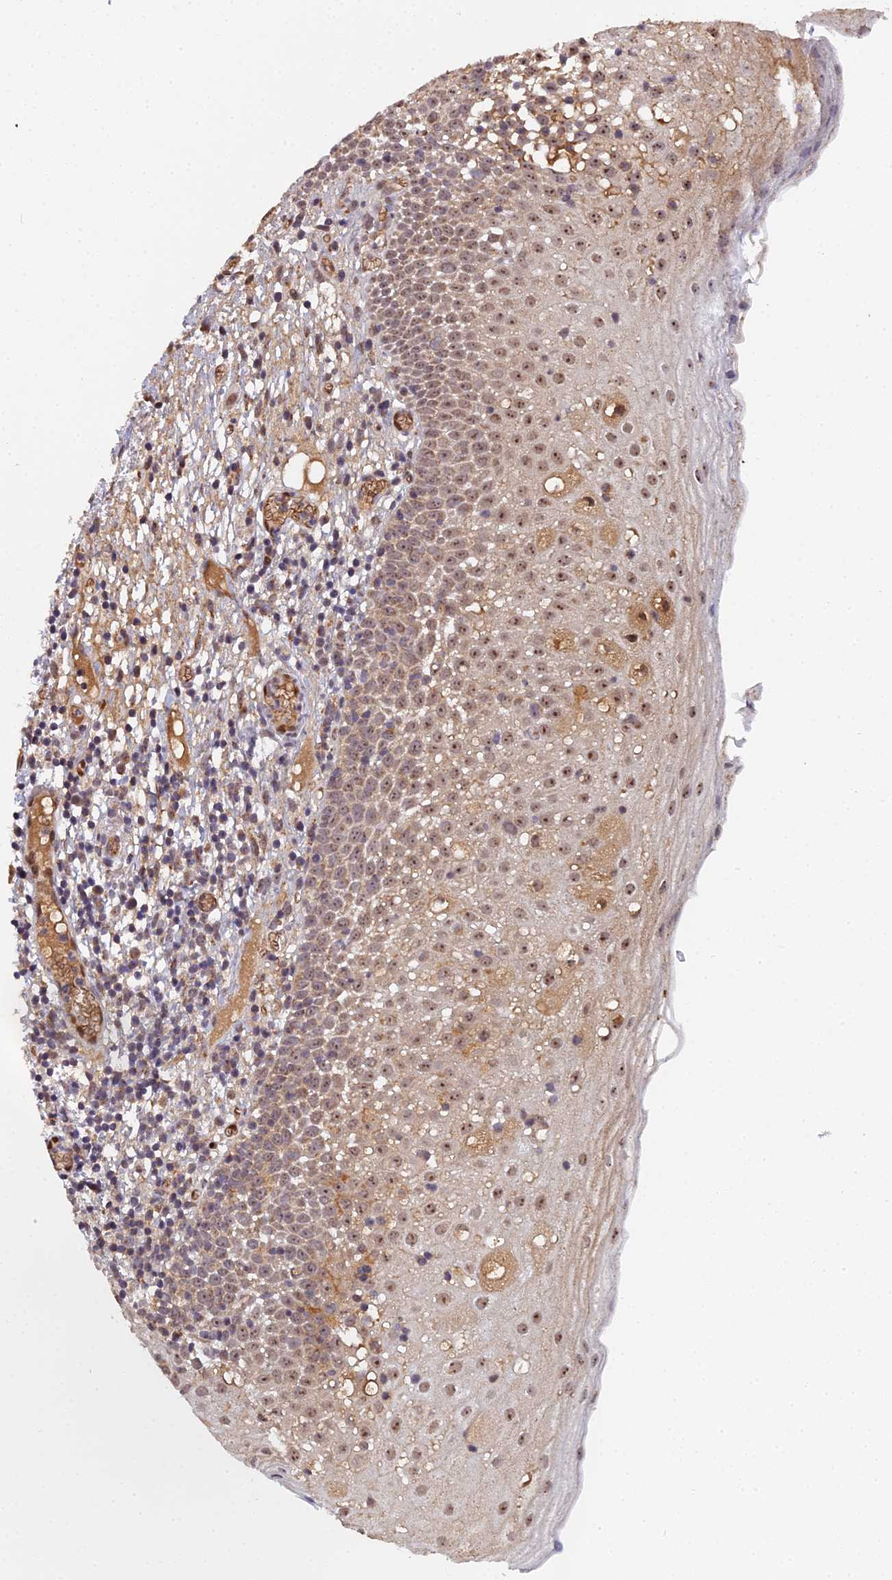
{"staining": {"intensity": "moderate", "quantity": ">75%", "location": "nuclear"}, "tissue": "oral mucosa", "cell_type": "Squamous epithelial cells", "image_type": "normal", "snomed": [{"axis": "morphology", "description": "Normal tissue, NOS"}, {"axis": "topography", "description": "Oral tissue"}], "caption": "Immunohistochemical staining of unremarkable oral mucosa demonstrates moderate nuclear protein staining in approximately >75% of squamous epithelial cells.", "gene": "MEOX1", "patient": {"sex": "female", "age": 69}}